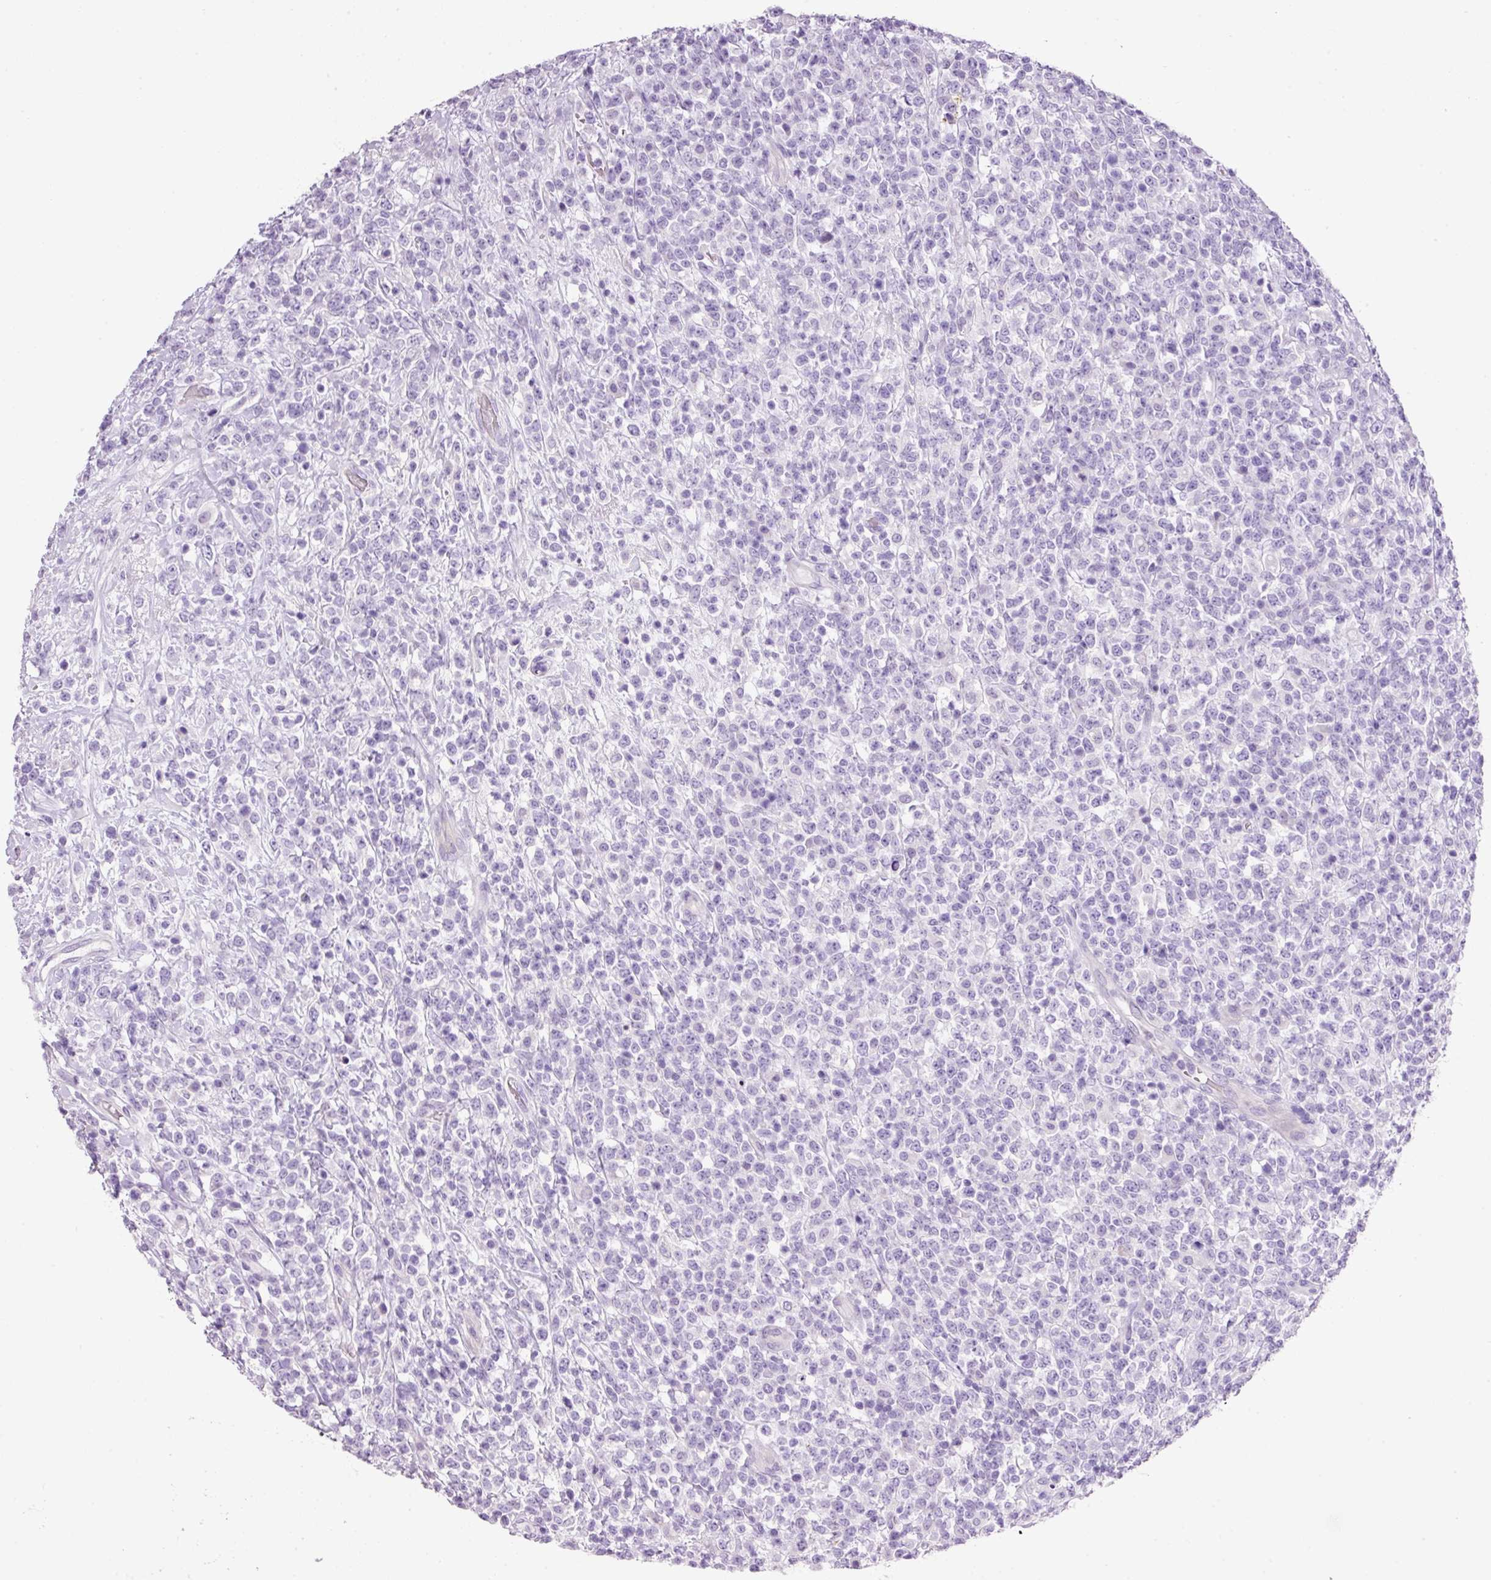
{"staining": {"intensity": "negative", "quantity": "none", "location": "none"}, "tissue": "lymphoma", "cell_type": "Tumor cells", "image_type": "cancer", "snomed": [{"axis": "morphology", "description": "Malignant lymphoma, non-Hodgkin's type, High grade"}, {"axis": "topography", "description": "Colon"}], "caption": "DAB immunohistochemical staining of human lymphoma shows no significant staining in tumor cells.", "gene": "BSND", "patient": {"sex": "female", "age": 53}}